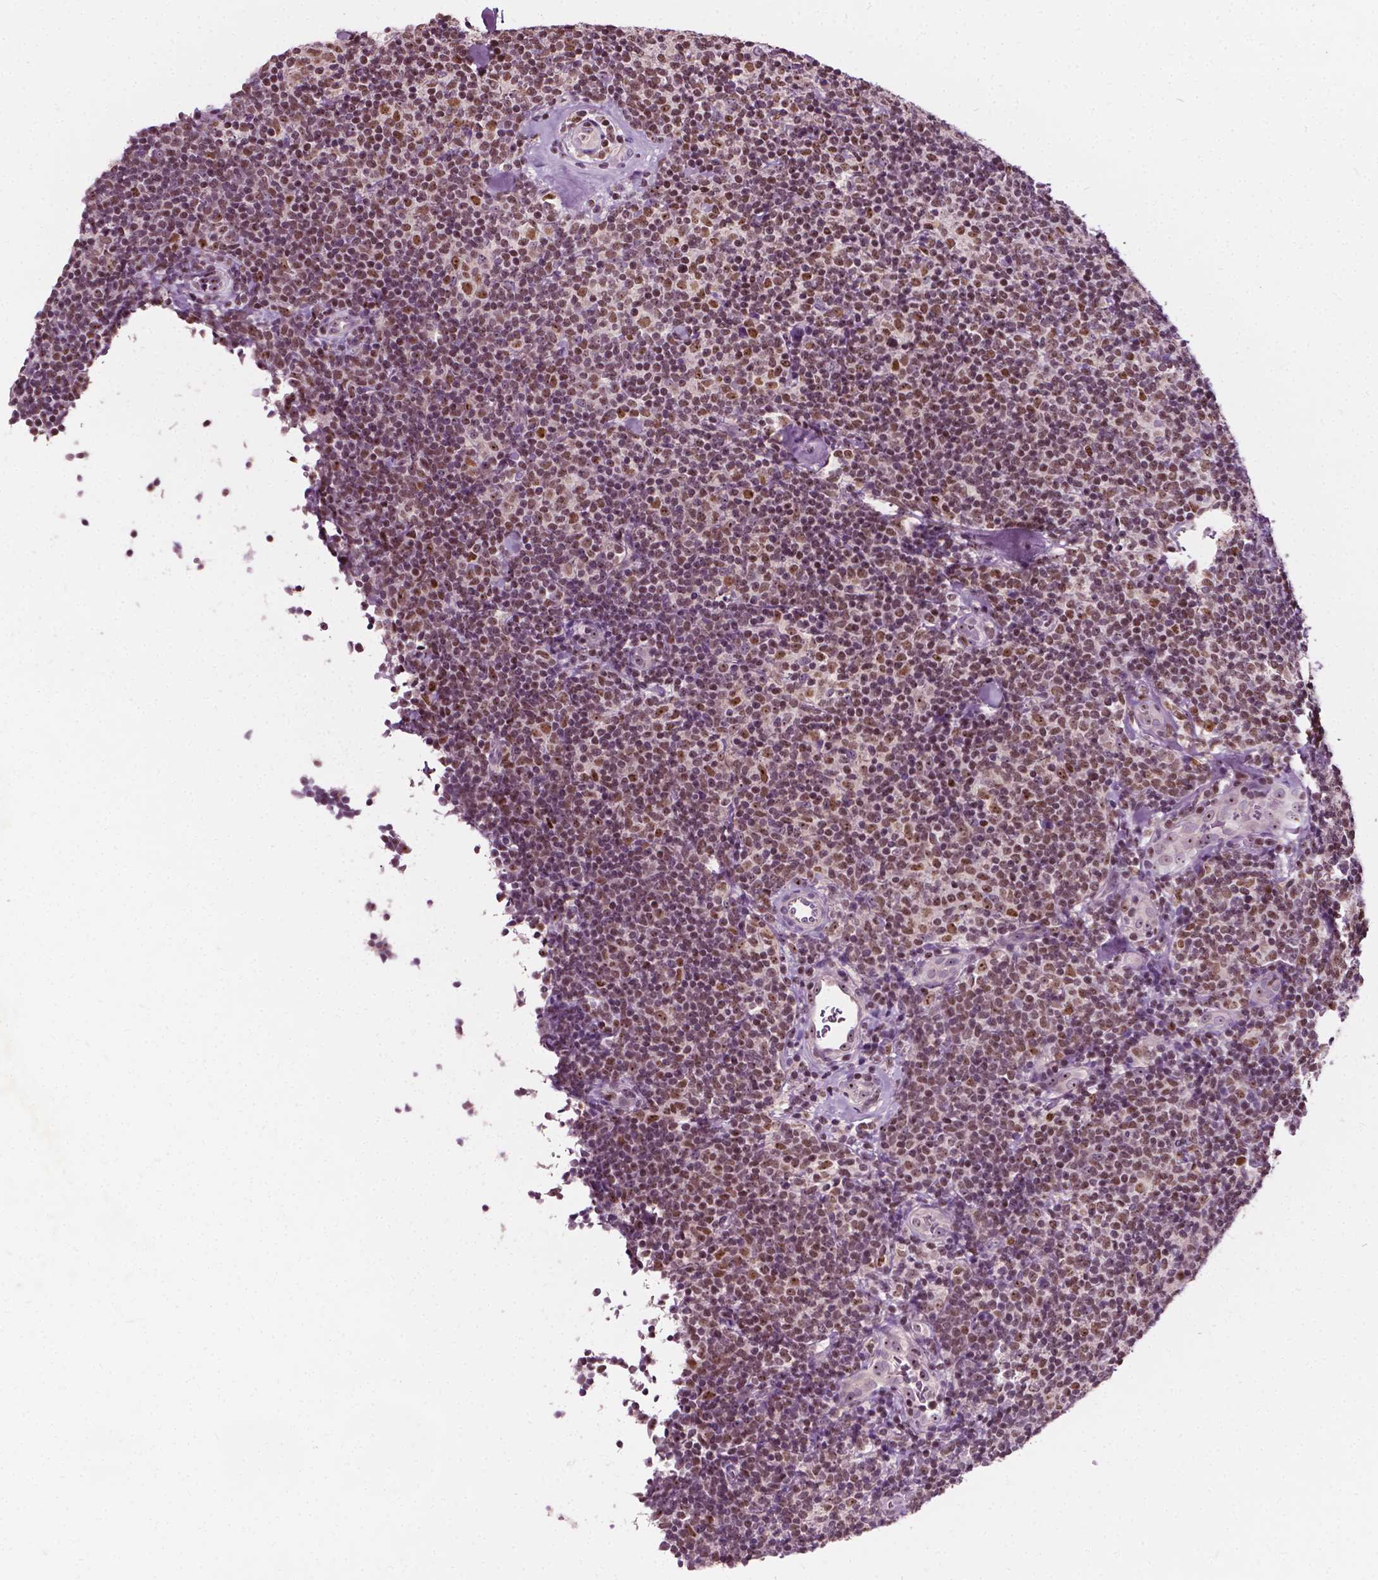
{"staining": {"intensity": "moderate", "quantity": ">75%", "location": "nuclear"}, "tissue": "lymphoma", "cell_type": "Tumor cells", "image_type": "cancer", "snomed": [{"axis": "morphology", "description": "Malignant lymphoma, non-Hodgkin's type, Low grade"}, {"axis": "topography", "description": "Lymph node"}], "caption": "Malignant lymphoma, non-Hodgkin's type (low-grade) stained for a protein (brown) exhibits moderate nuclear positive staining in about >75% of tumor cells.", "gene": "ODF3L2", "patient": {"sex": "female", "age": 56}}